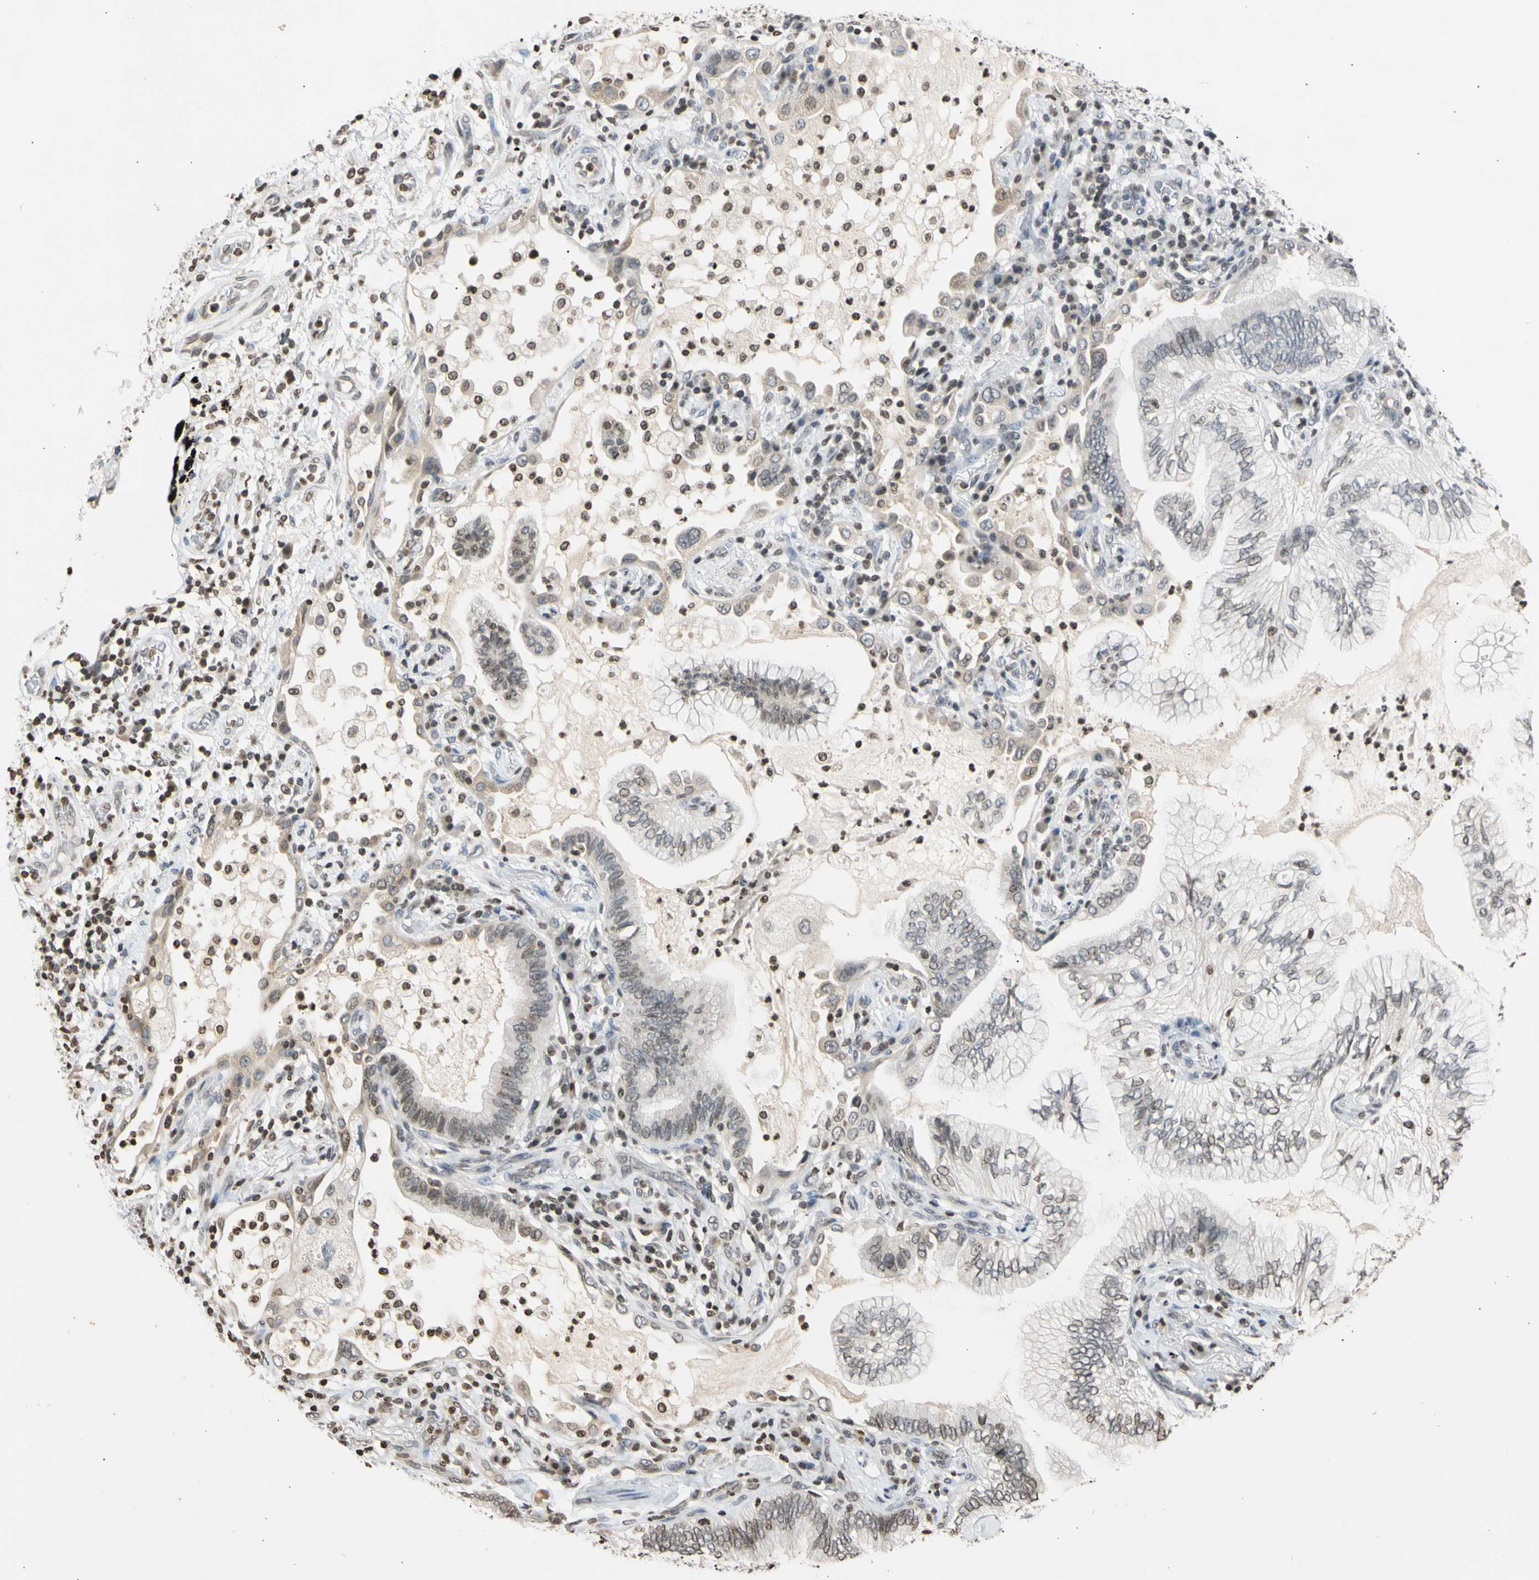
{"staining": {"intensity": "negative", "quantity": "none", "location": "none"}, "tissue": "lung cancer", "cell_type": "Tumor cells", "image_type": "cancer", "snomed": [{"axis": "morphology", "description": "Normal tissue, NOS"}, {"axis": "morphology", "description": "Adenocarcinoma, NOS"}, {"axis": "topography", "description": "Bronchus"}, {"axis": "topography", "description": "Lung"}], "caption": "This photomicrograph is of lung adenocarcinoma stained with immunohistochemistry to label a protein in brown with the nuclei are counter-stained blue. There is no positivity in tumor cells.", "gene": "GPX4", "patient": {"sex": "female", "age": 70}}